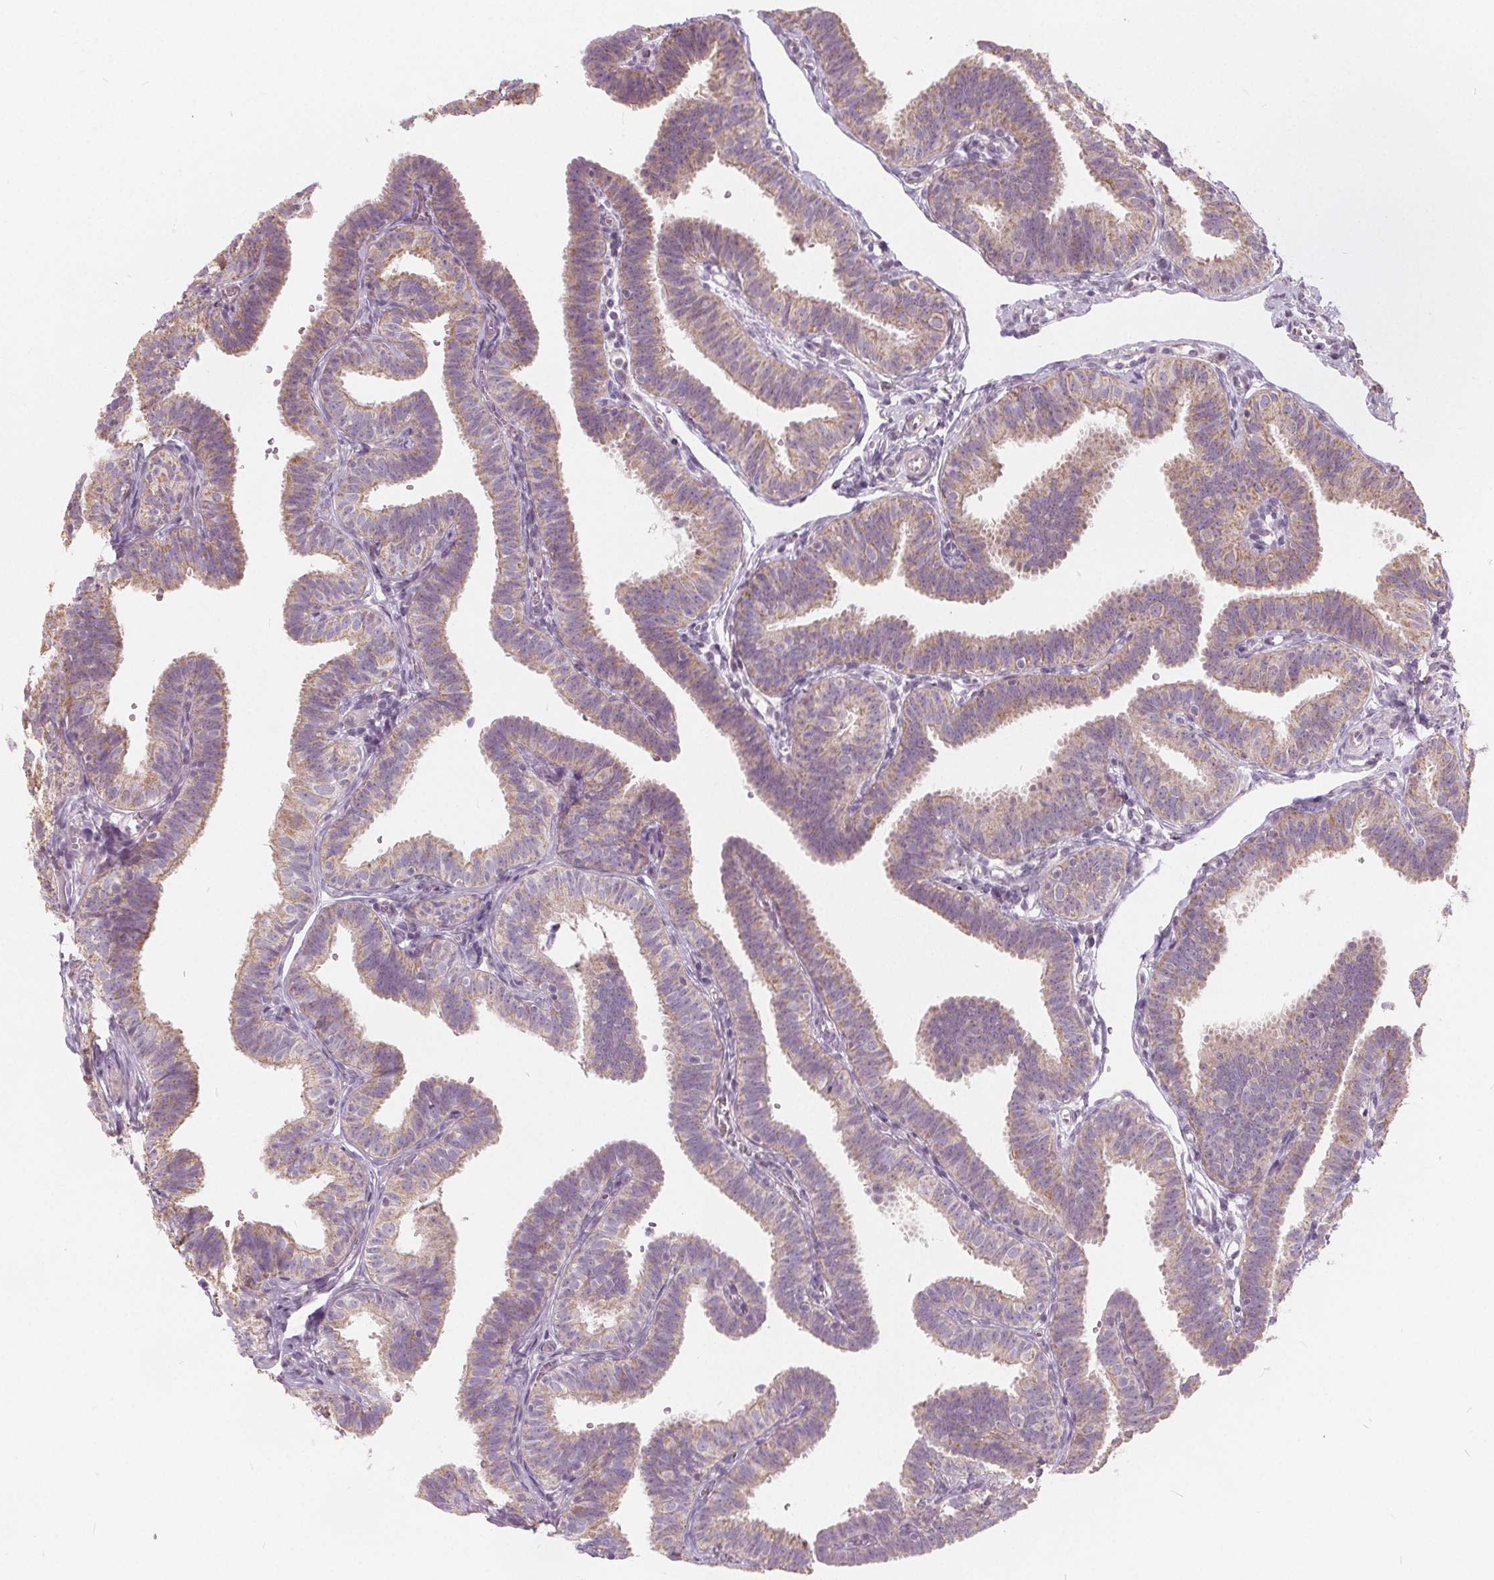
{"staining": {"intensity": "moderate", "quantity": "25%-75%", "location": "cytoplasmic/membranous"}, "tissue": "fallopian tube", "cell_type": "Glandular cells", "image_type": "normal", "snomed": [{"axis": "morphology", "description": "Normal tissue, NOS"}, {"axis": "topography", "description": "Fallopian tube"}], "caption": "This is an image of immunohistochemistry (IHC) staining of normal fallopian tube, which shows moderate positivity in the cytoplasmic/membranous of glandular cells.", "gene": "NUP210L", "patient": {"sex": "female", "age": 25}}